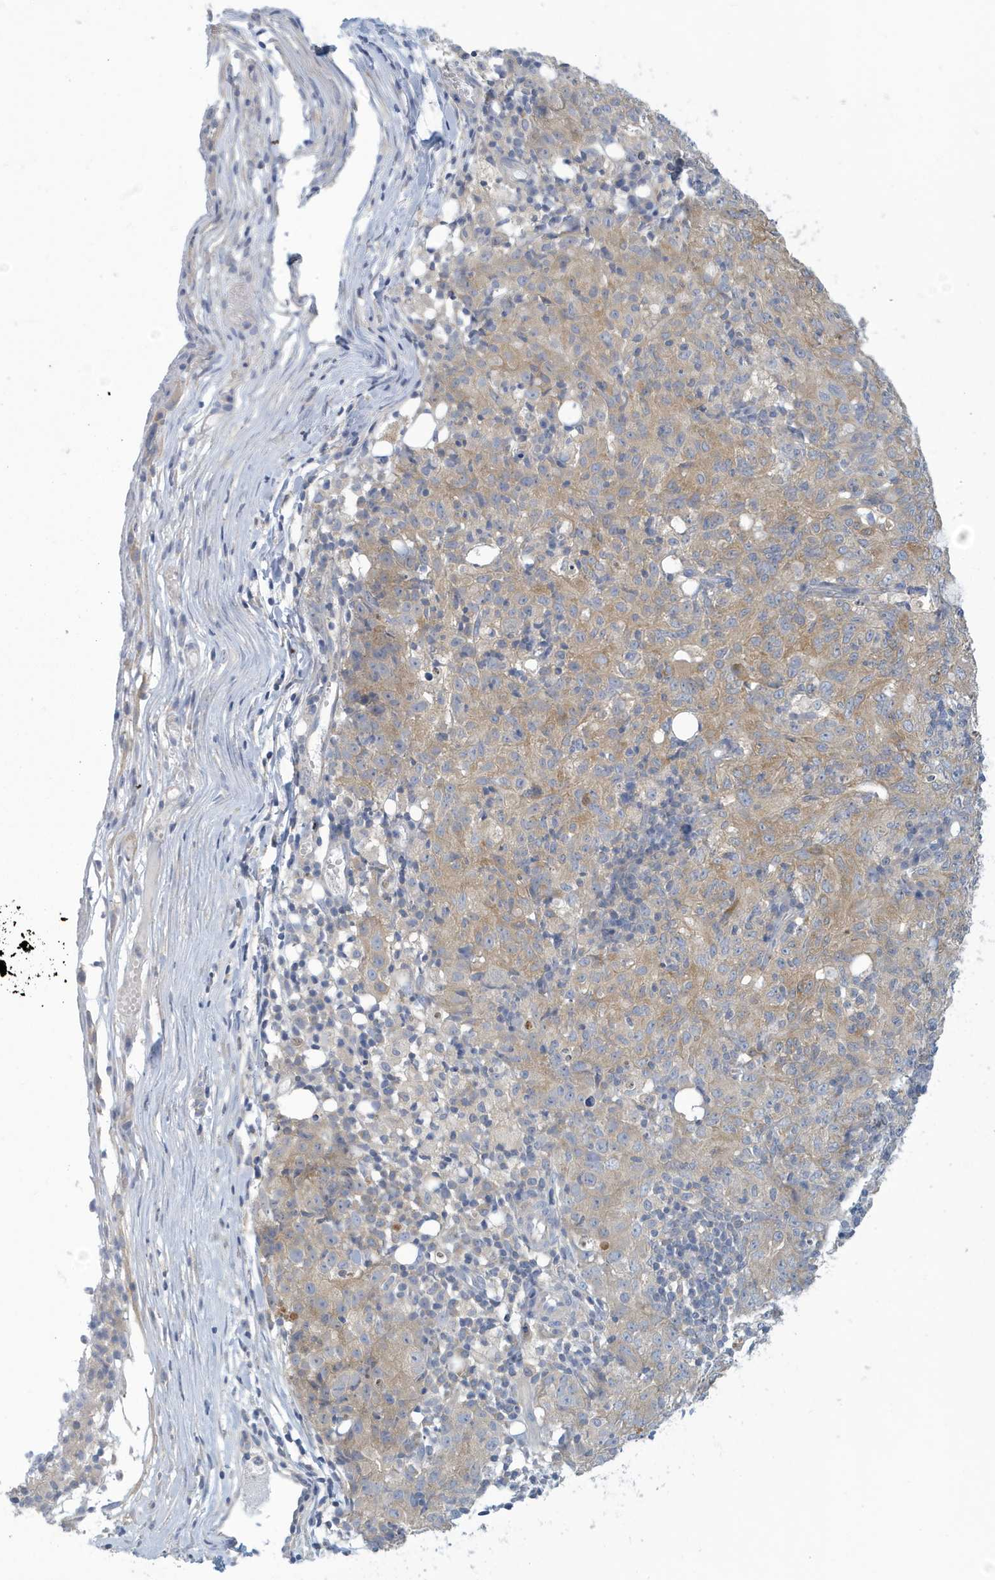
{"staining": {"intensity": "weak", "quantity": ">75%", "location": "cytoplasmic/membranous"}, "tissue": "ovarian cancer", "cell_type": "Tumor cells", "image_type": "cancer", "snomed": [{"axis": "morphology", "description": "Carcinoma, endometroid"}, {"axis": "topography", "description": "Ovary"}], "caption": "IHC micrograph of endometroid carcinoma (ovarian) stained for a protein (brown), which demonstrates low levels of weak cytoplasmic/membranous positivity in approximately >75% of tumor cells.", "gene": "VTA1", "patient": {"sex": "female", "age": 42}}